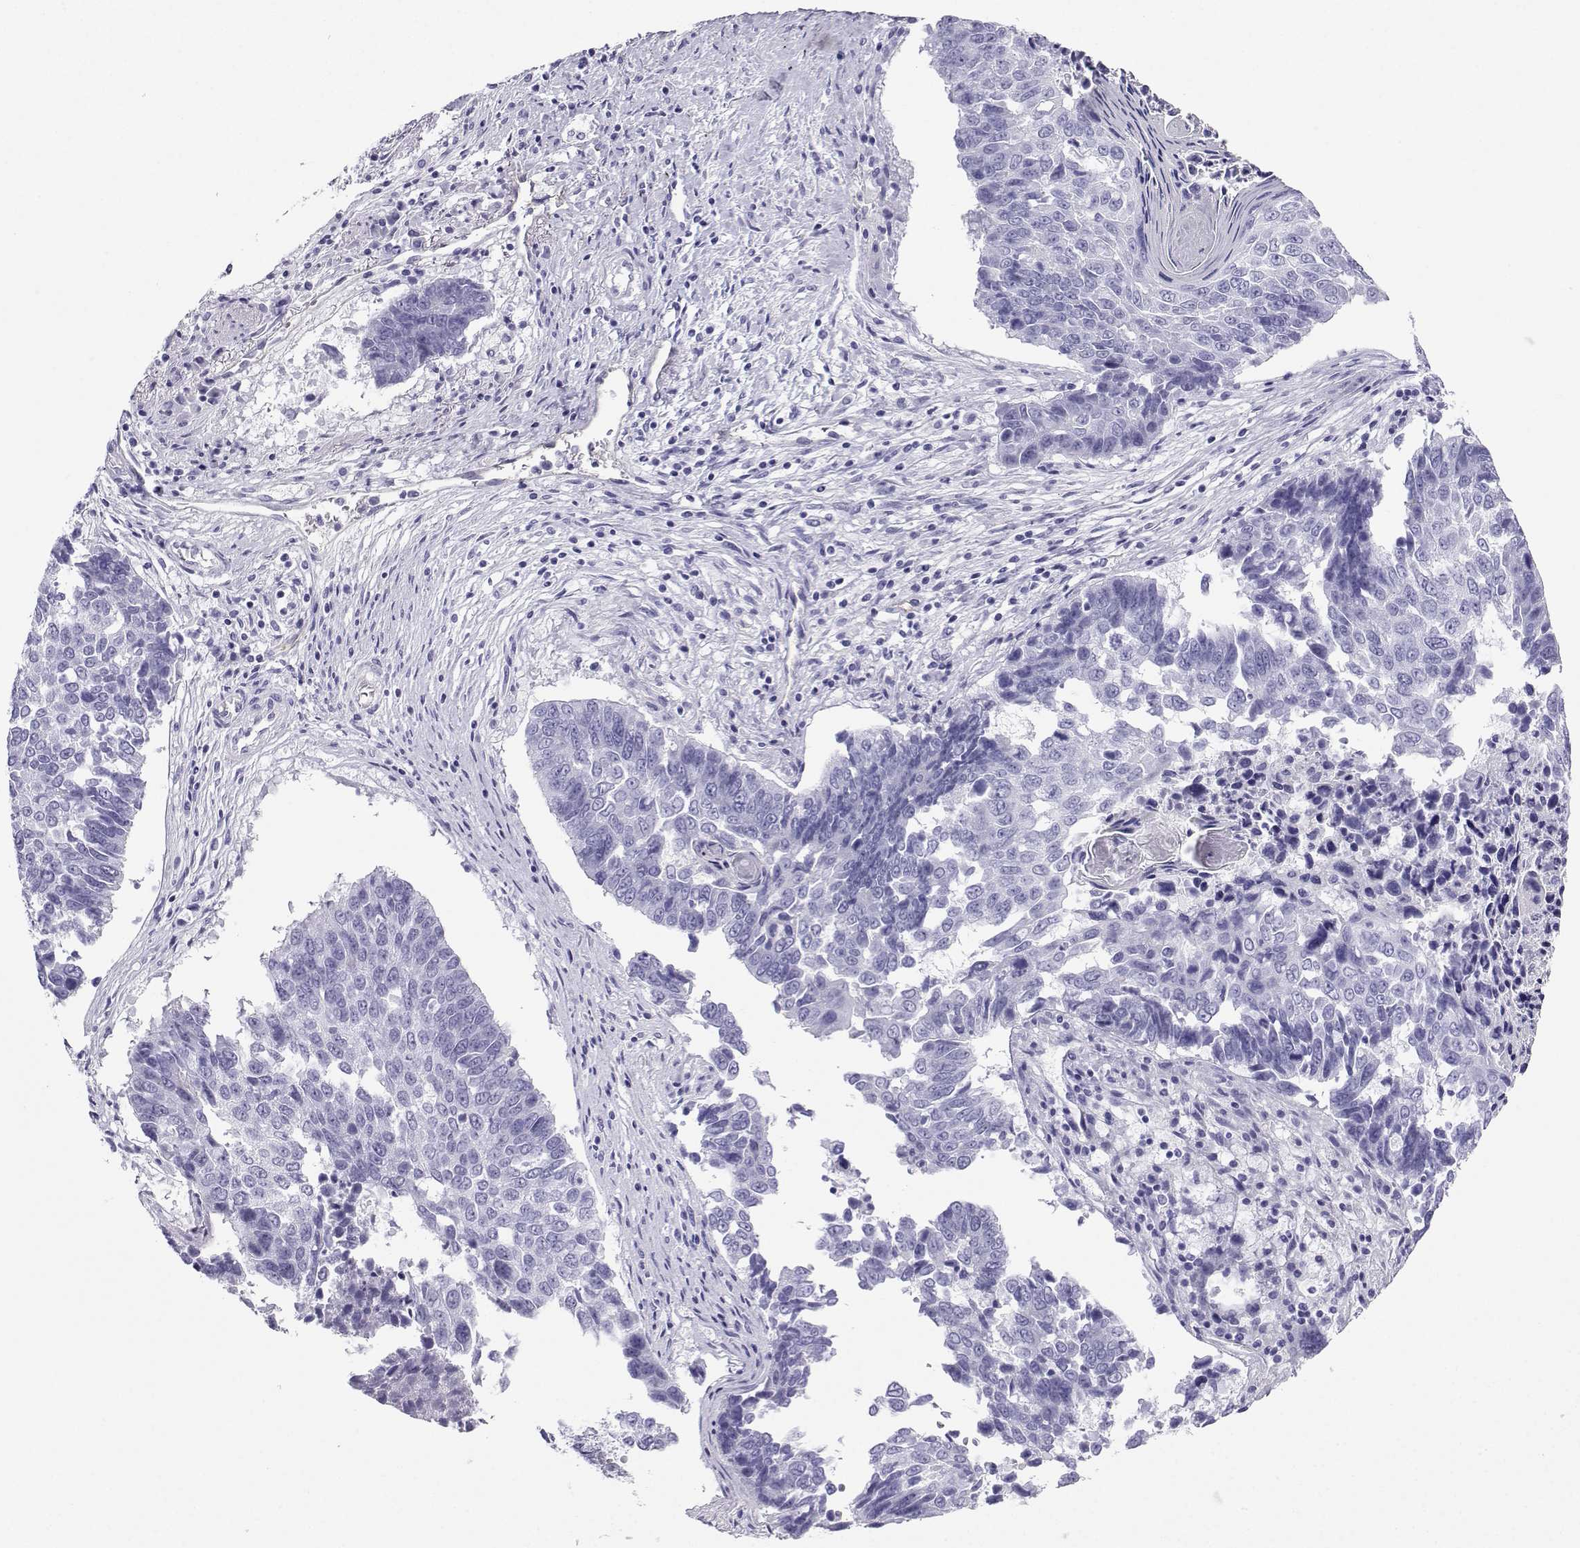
{"staining": {"intensity": "negative", "quantity": "none", "location": "none"}, "tissue": "lung cancer", "cell_type": "Tumor cells", "image_type": "cancer", "snomed": [{"axis": "morphology", "description": "Squamous cell carcinoma, NOS"}, {"axis": "topography", "description": "Lung"}], "caption": "A micrograph of human lung cancer (squamous cell carcinoma) is negative for staining in tumor cells. The staining is performed using DAB brown chromogen with nuclei counter-stained in using hematoxylin.", "gene": "CD109", "patient": {"sex": "male", "age": 73}}